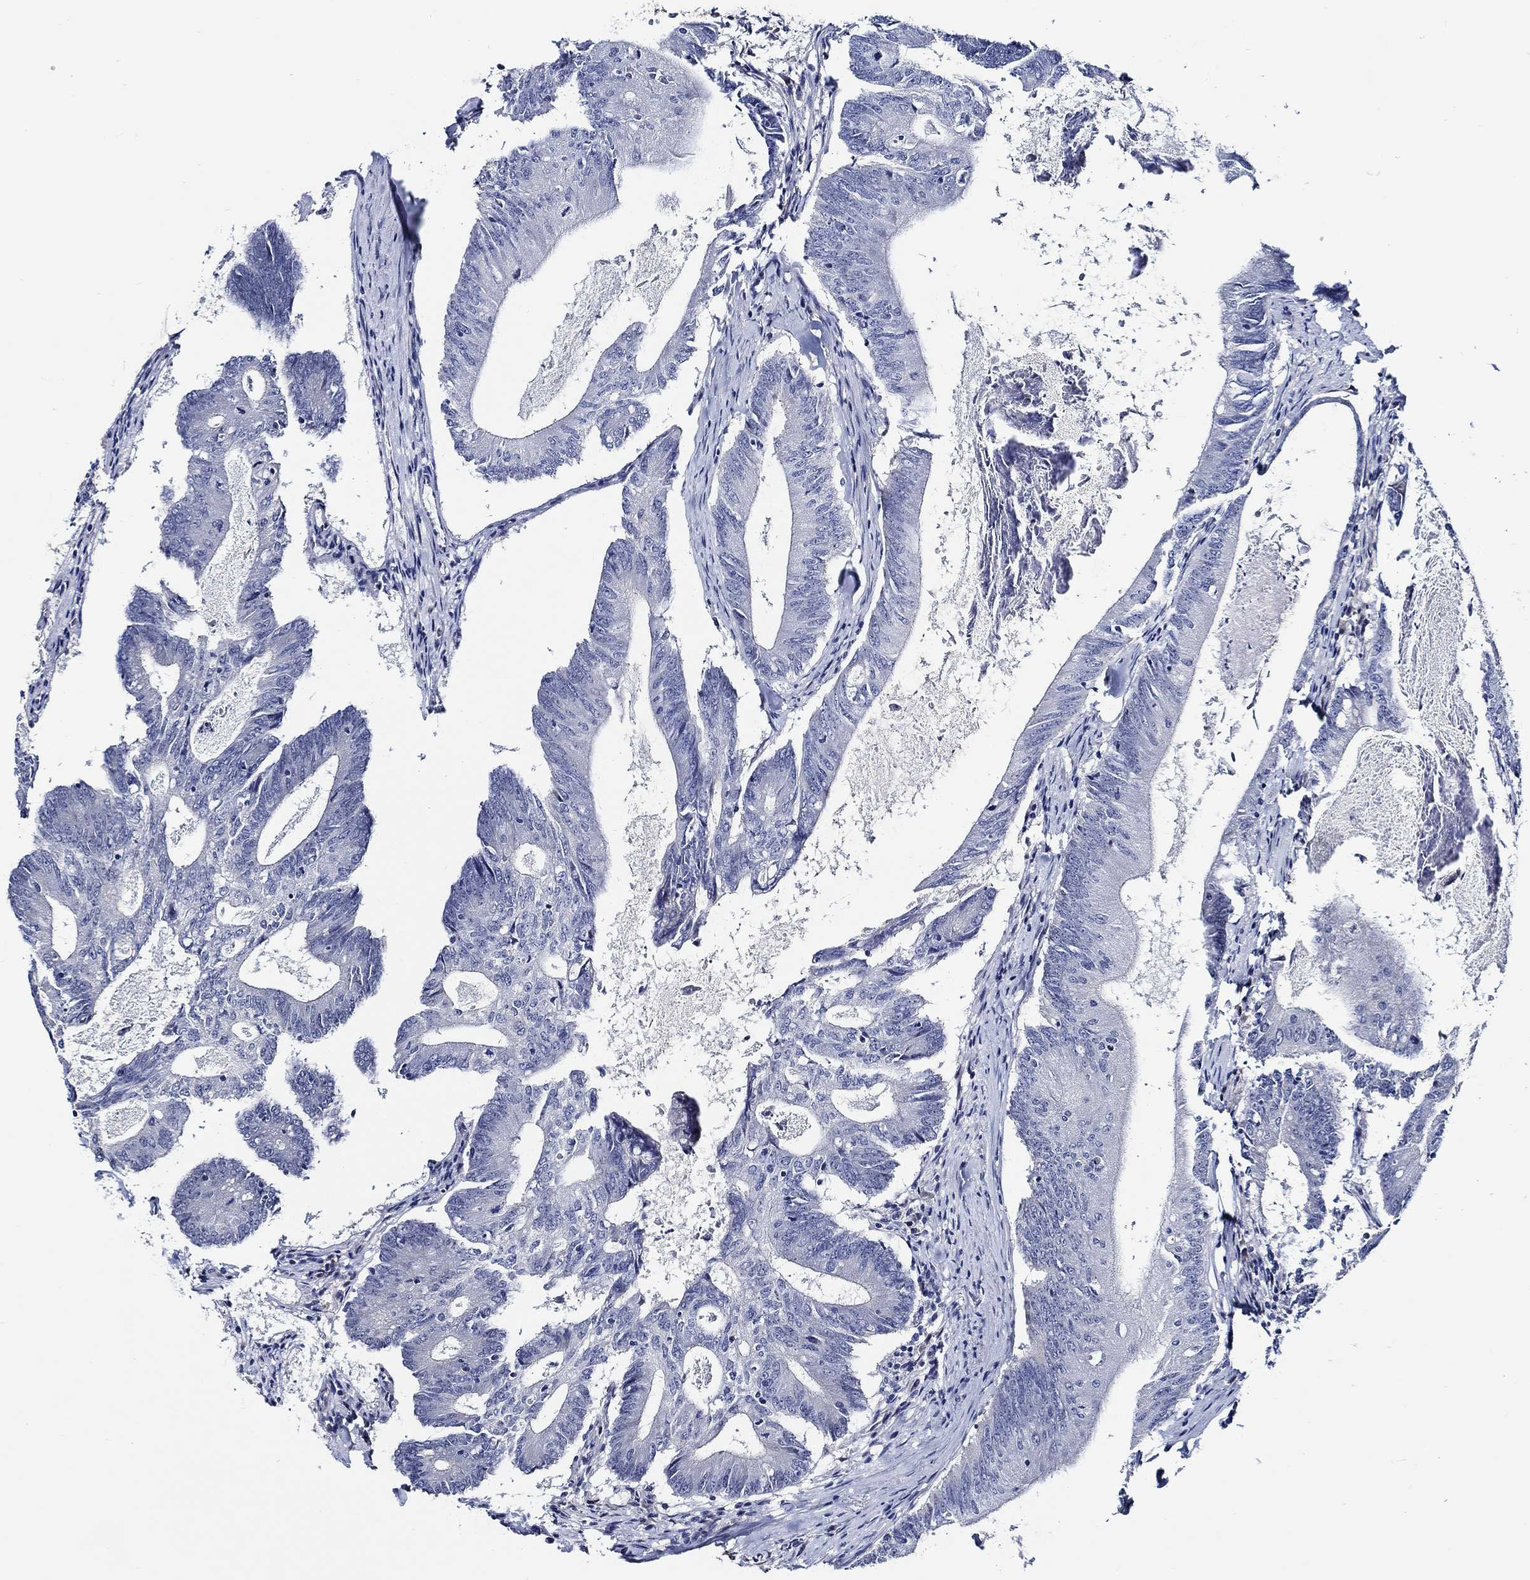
{"staining": {"intensity": "negative", "quantity": "none", "location": "none"}, "tissue": "colorectal cancer", "cell_type": "Tumor cells", "image_type": "cancer", "snomed": [{"axis": "morphology", "description": "Adenocarcinoma, NOS"}, {"axis": "topography", "description": "Colon"}], "caption": "Immunohistochemistry (IHC) histopathology image of neoplastic tissue: colorectal adenocarcinoma stained with DAB exhibits no significant protein positivity in tumor cells. (Brightfield microscopy of DAB immunohistochemistry at high magnification).", "gene": "C8orf48", "patient": {"sex": "female", "age": 70}}